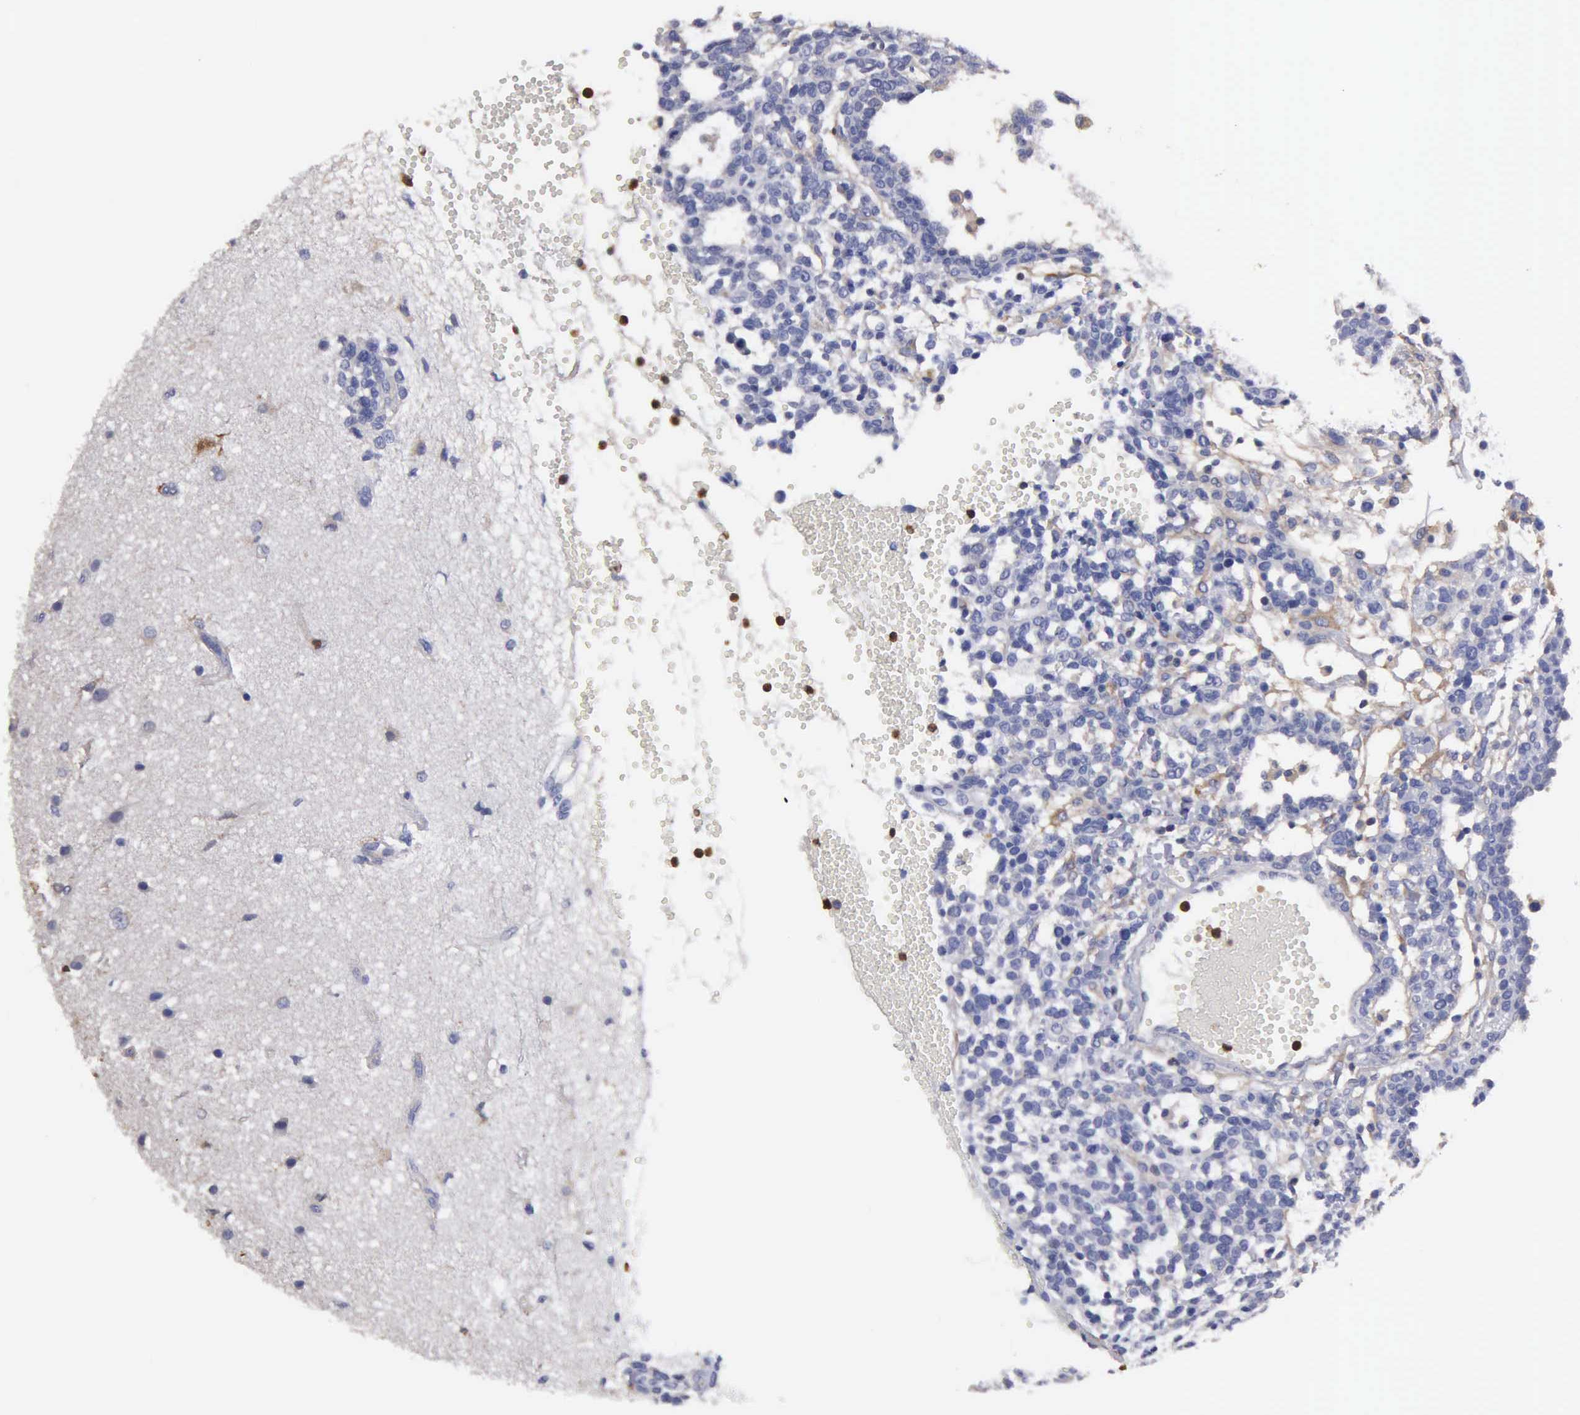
{"staining": {"intensity": "negative", "quantity": "none", "location": "none"}, "tissue": "glioma", "cell_type": "Tumor cells", "image_type": "cancer", "snomed": [{"axis": "morphology", "description": "Glioma, malignant, High grade"}, {"axis": "topography", "description": "Brain"}], "caption": "This is an immunohistochemistry micrograph of malignant glioma (high-grade). There is no expression in tumor cells.", "gene": "G6PD", "patient": {"sex": "male", "age": 66}}